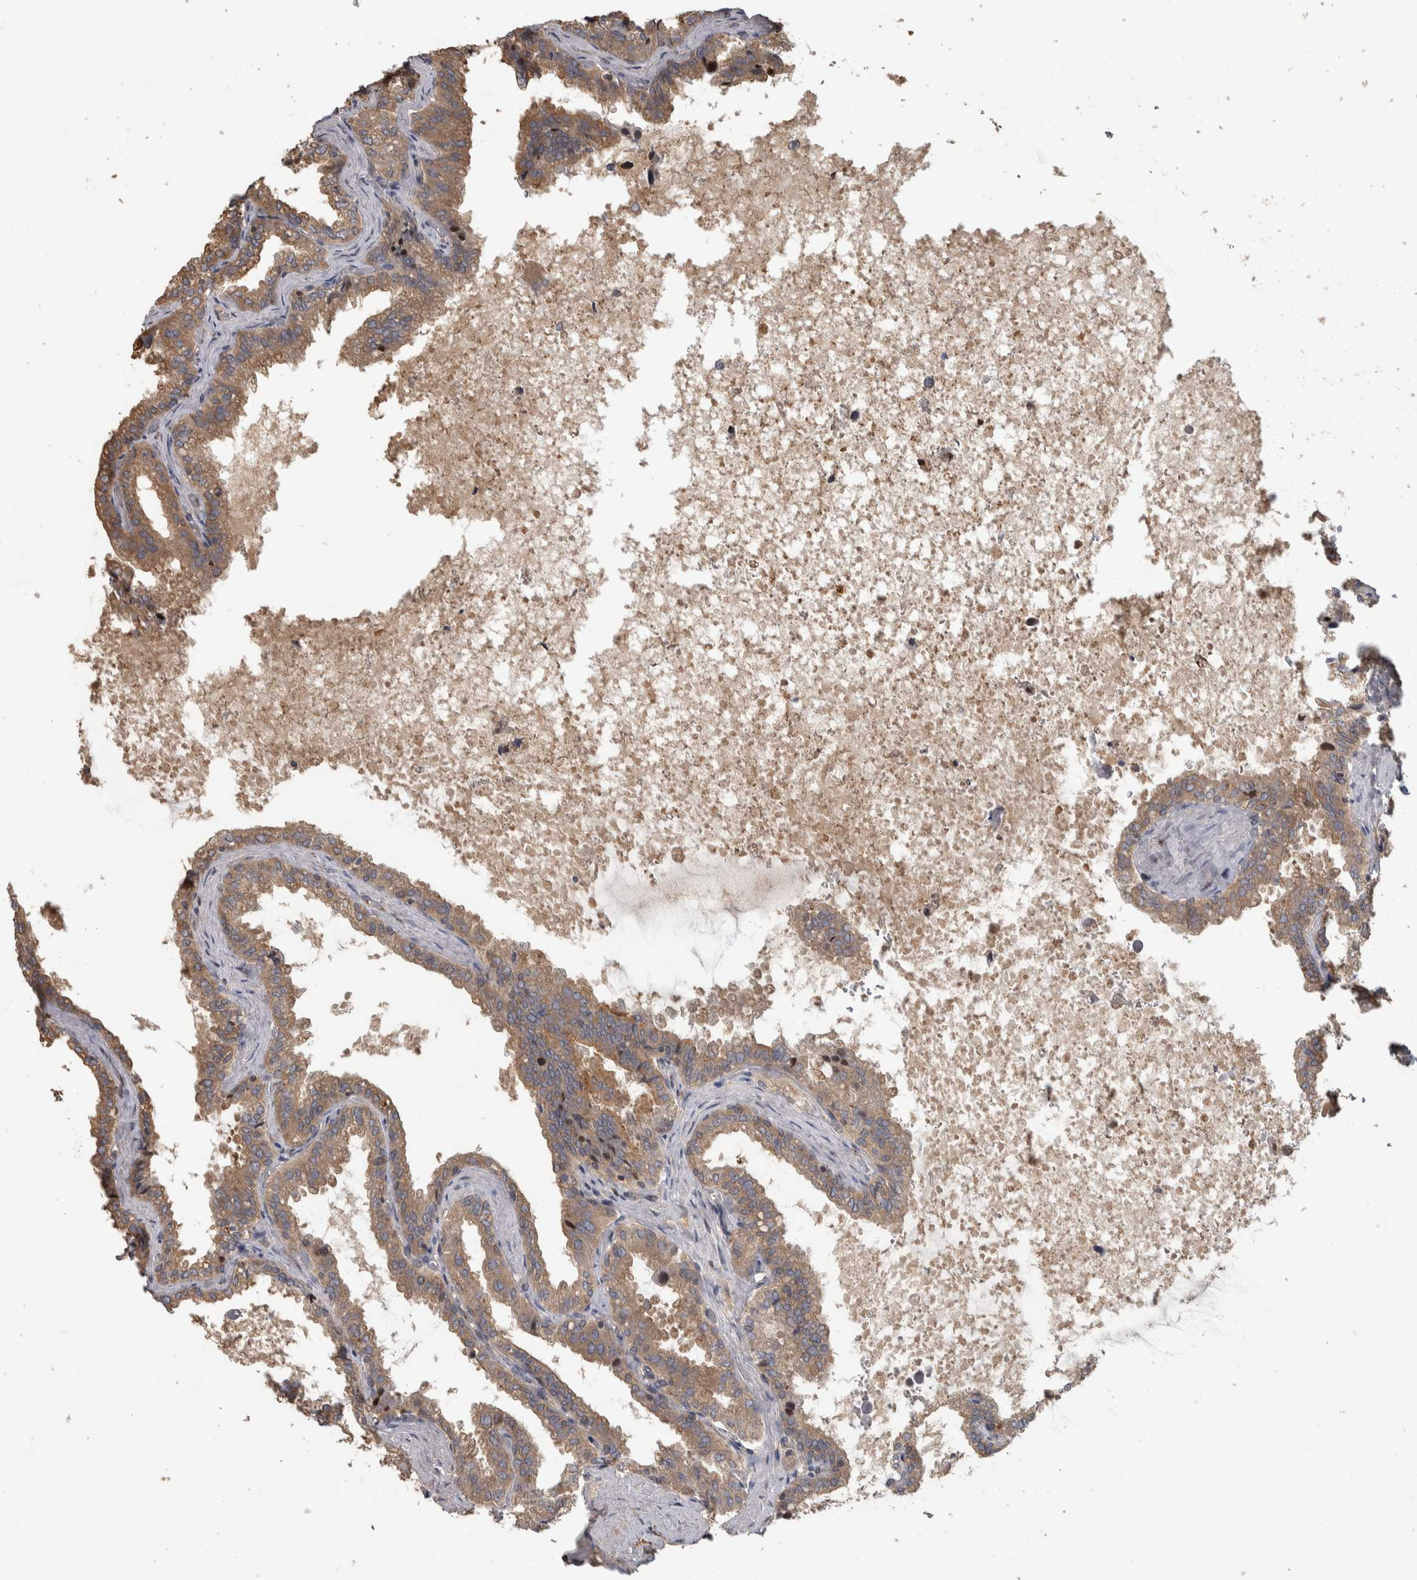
{"staining": {"intensity": "moderate", "quantity": ">75%", "location": "cytoplasmic/membranous"}, "tissue": "seminal vesicle", "cell_type": "Glandular cells", "image_type": "normal", "snomed": [{"axis": "morphology", "description": "Normal tissue, NOS"}, {"axis": "topography", "description": "Seminal veicle"}], "caption": "A high-resolution image shows IHC staining of normal seminal vesicle, which demonstrates moderate cytoplasmic/membranous positivity in approximately >75% of glandular cells.", "gene": "IFRD1", "patient": {"sex": "male", "age": 46}}